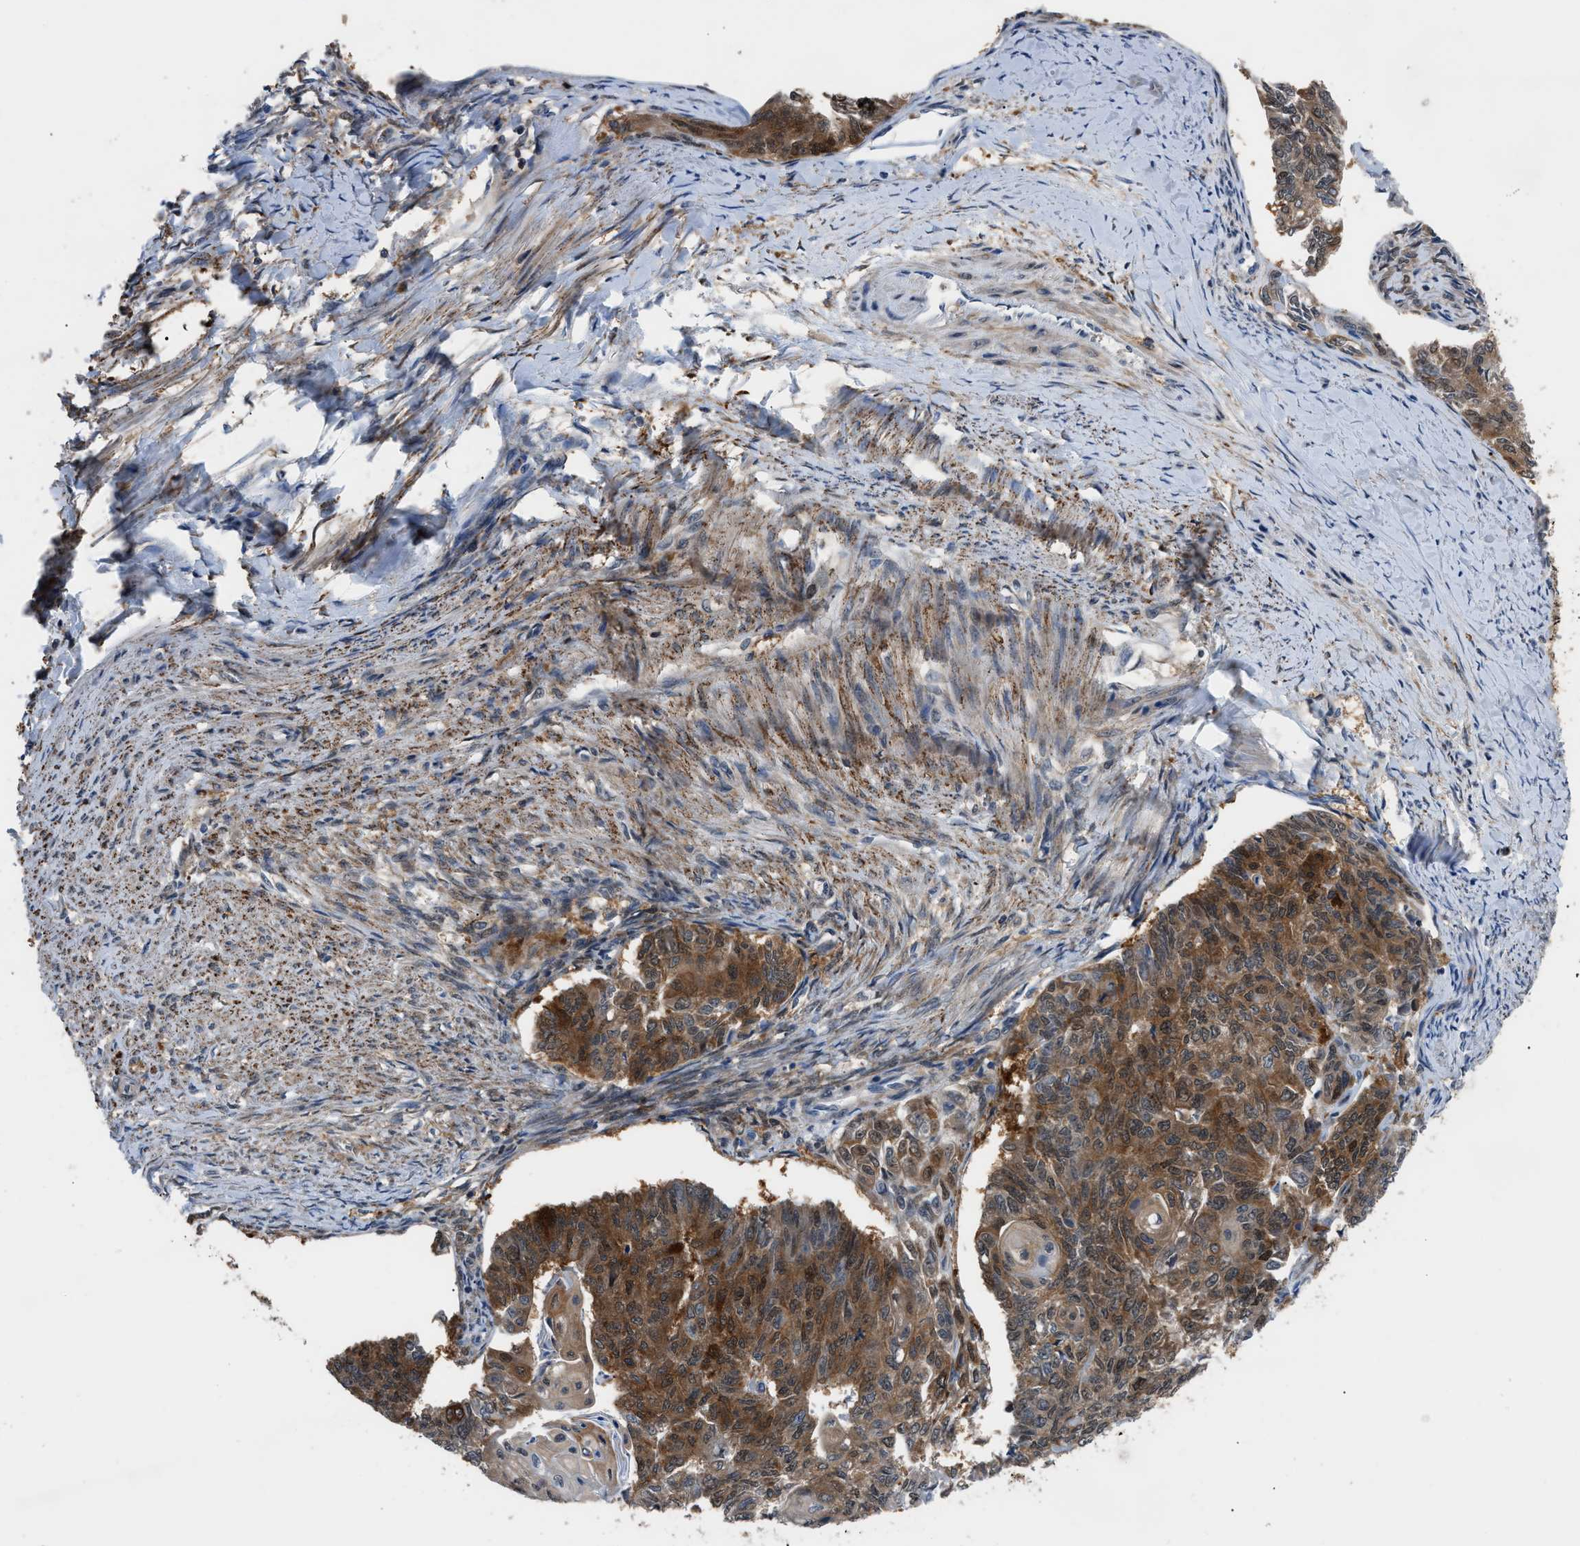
{"staining": {"intensity": "moderate", "quantity": ">75%", "location": "cytoplasmic/membranous,nuclear"}, "tissue": "endometrial cancer", "cell_type": "Tumor cells", "image_type": "cancer", "snomed": [{"axis": "morphology", "description": "Adenocarcinoma, NOS"}, {"axis": "topography", "description": "Endometrium"}], "caption": "Brown immunohistochemical staining in adenocarcinoma (endometrial) exhibits moderate cytoplasmic/membranous and nuclear positivity in about >75% of tumor cells. (IHC, brightfield microscopy, high magnification).", "gene": "TMEM45B", "patient": {"sex": "female", "age": 32}}